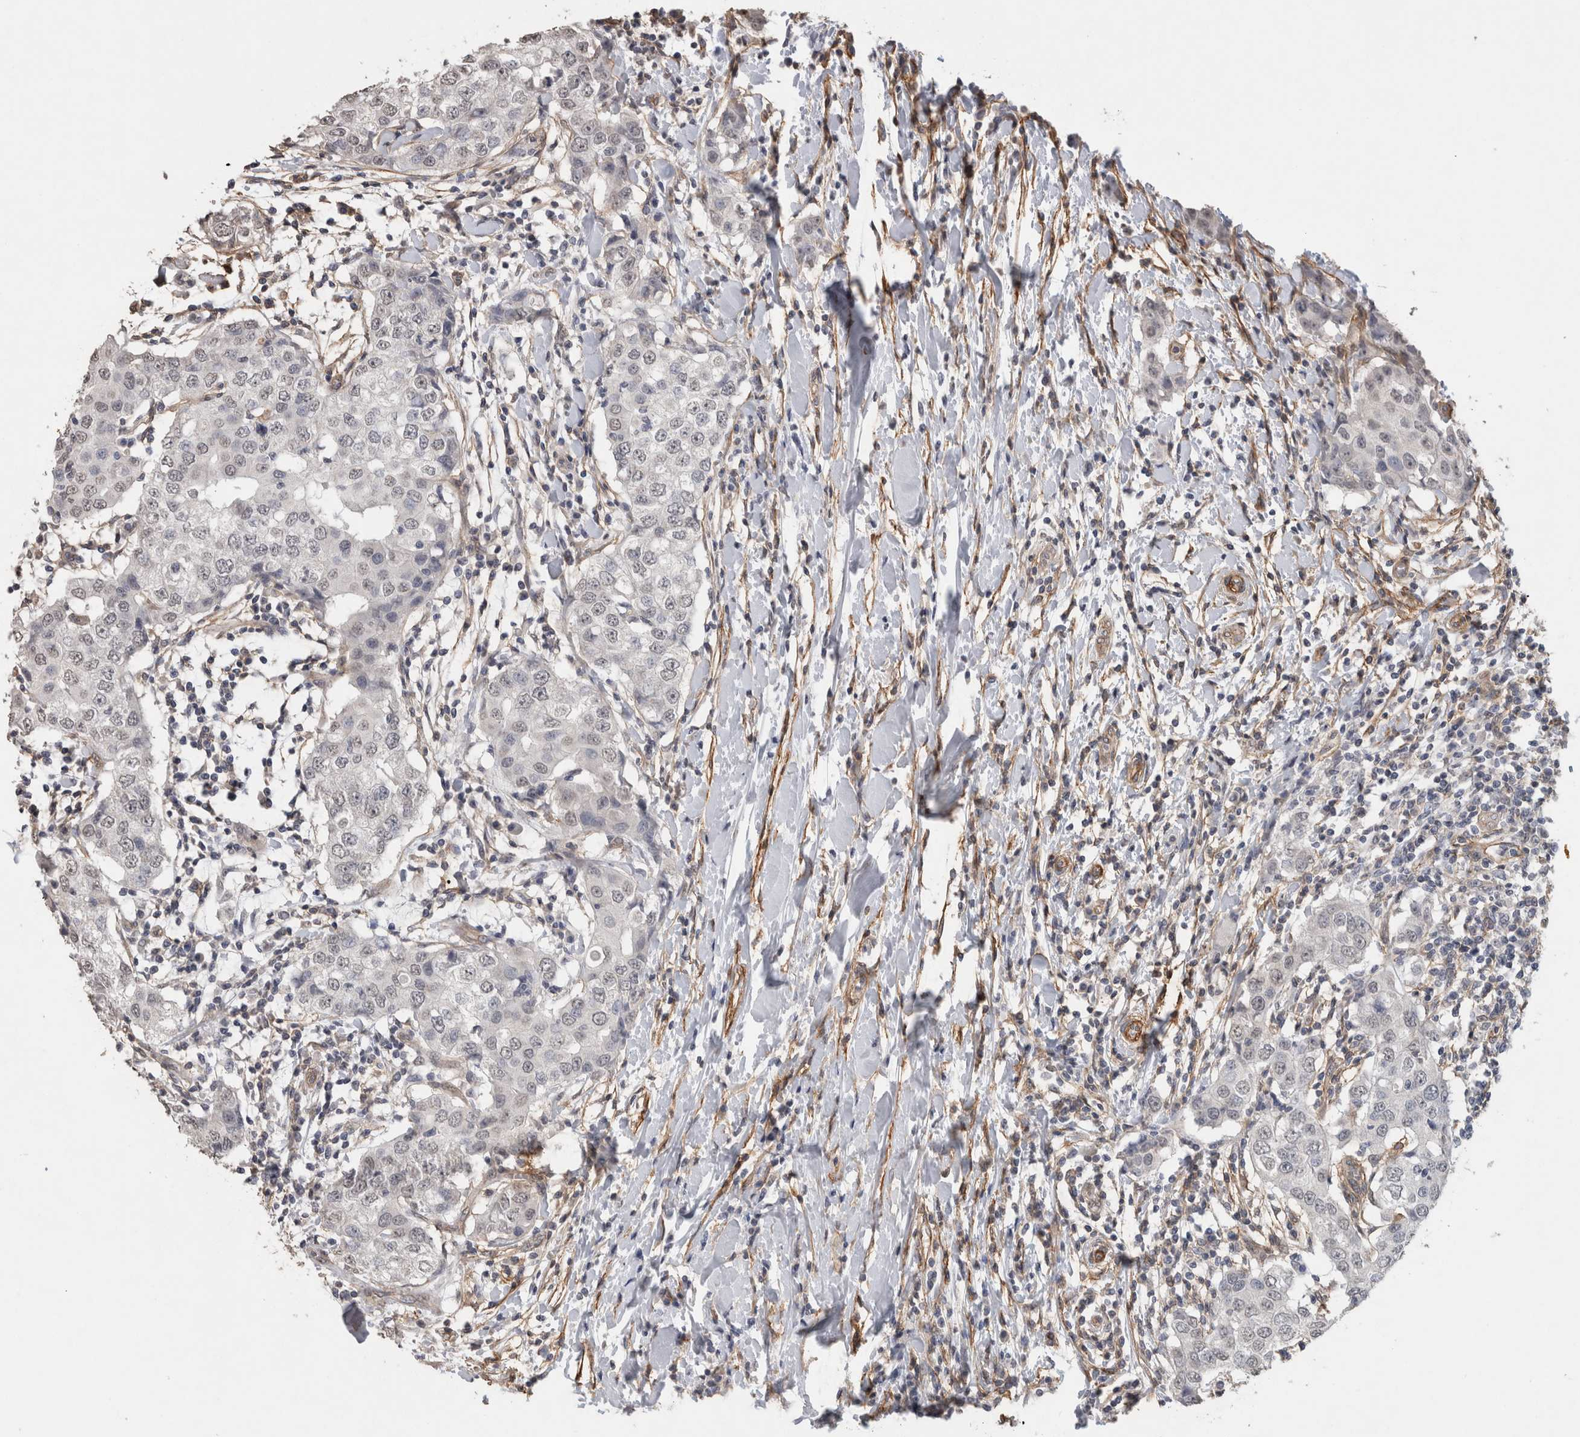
{"staining": {"intensity": "negative", "quantity": "none", "location": "none"}, "tissue": "breast cancer", "cell_type": "Tumor cells", "image_type": "cancer", "snomed": [{"axis": "morphology", "description": "Duct carcinoma"}, {"axis": "topography", "description": "Breast"}], "caption": "IHC histopathology image of neoplastic tissue: human intraductal carcinoma (breast) stained with DAB displays no significant protein staining in tumor cells.", "gene": "RECK", "patient": {"sex": "female", "age": 27}}